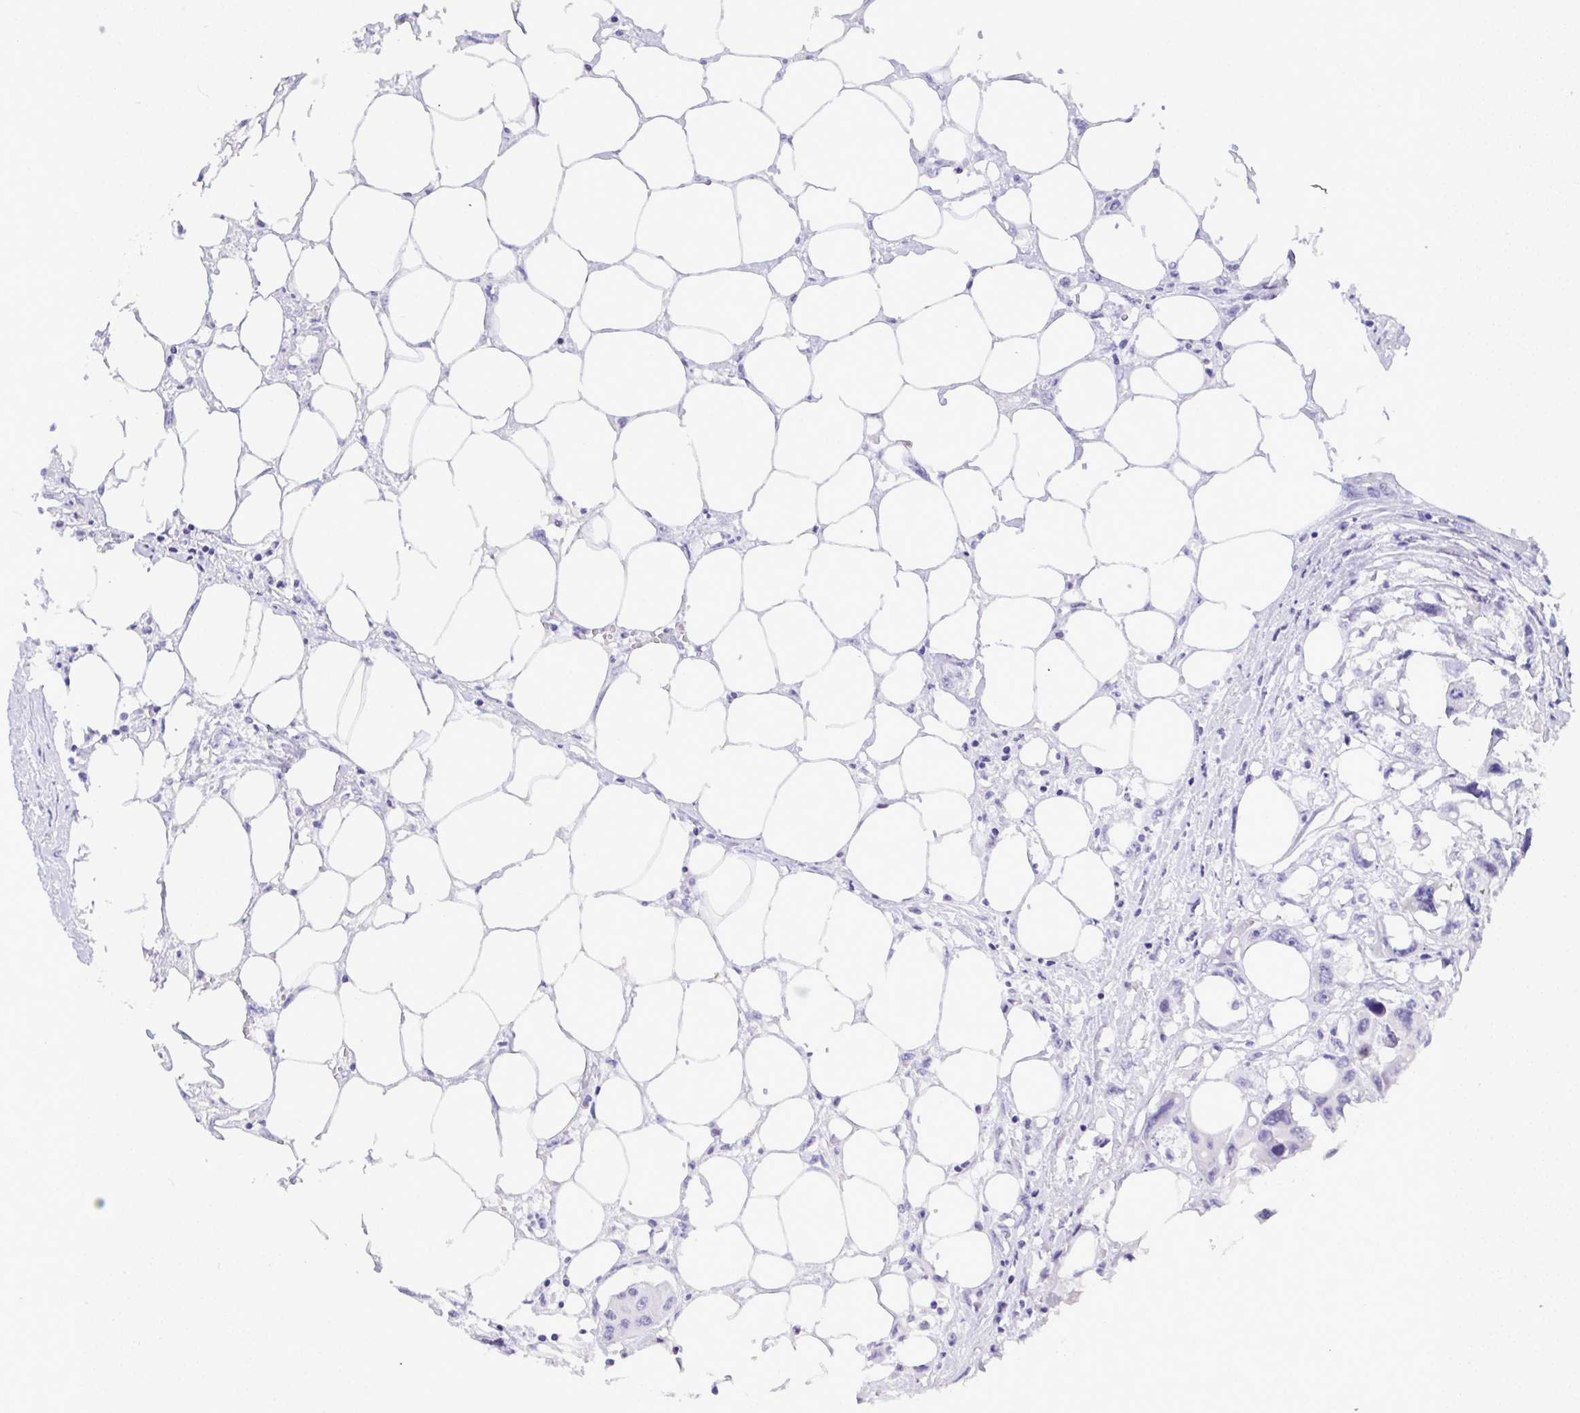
{"staining": {"intensity": "negative", "quantity": "none", "location": "none"}, "tissue": "colorectal cancer", "cell_type": "Tumor cells", "image_type": "cancer", "snomed": [{"axis": "morphology", "description": "Adenocarcinoma, NOS"}, {"axis": "topography", "description": "Colon"}], "caption": "Human colorectal cancer stained for a protein using immunohistochemistry displays no staining in tumor cells.", "gene": "YBX2", "patient": {"sex": "male", "age": 77}}